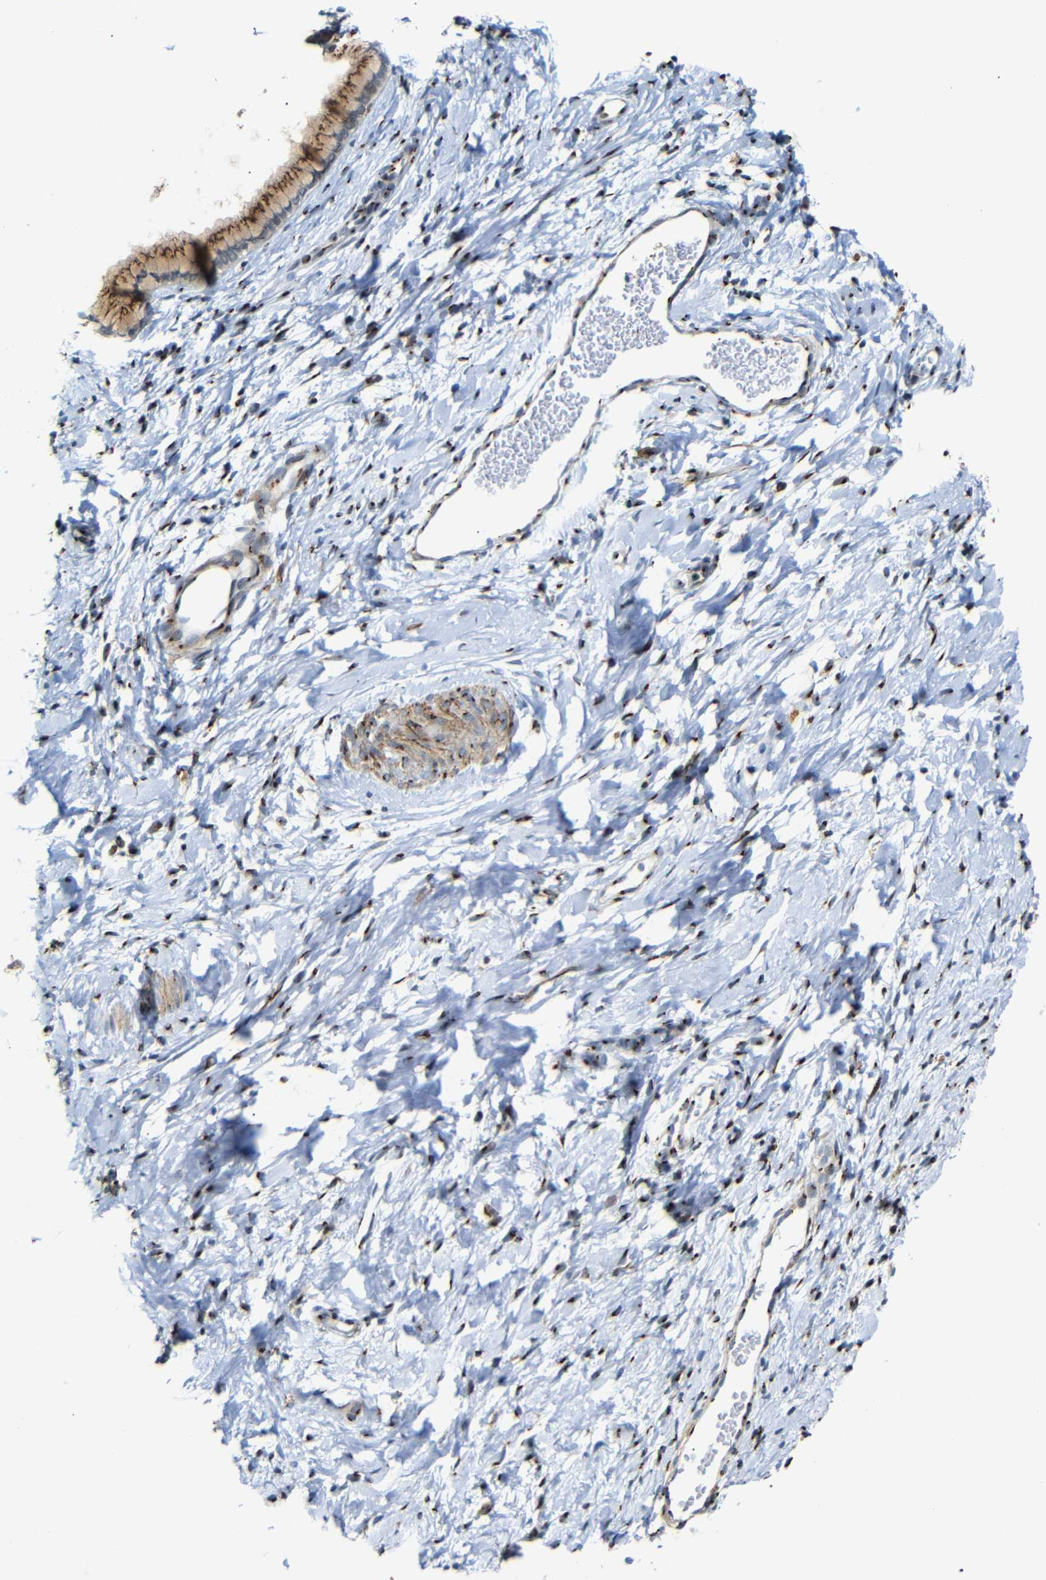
{"staining": {"intensity": "moderate", "quantity": ">75%", "location": "cytoplasmic/membranous"}, "tissue": "cervix", "cell_type": "Glandular cells", "image_type": "normal", "snomed": [{"axis": "morphology", "description": "Normal tissue, NOS"}, {"axis": "topography", "description": "Cervix"}], "caption": "Human cervix stained with a brown dye reveals moderate cytoplasmic/membranous positive positivity in about >75% of glandular cells.", "gene": "TGOLN2", "patient": {"sex": "female", "age": 65}}